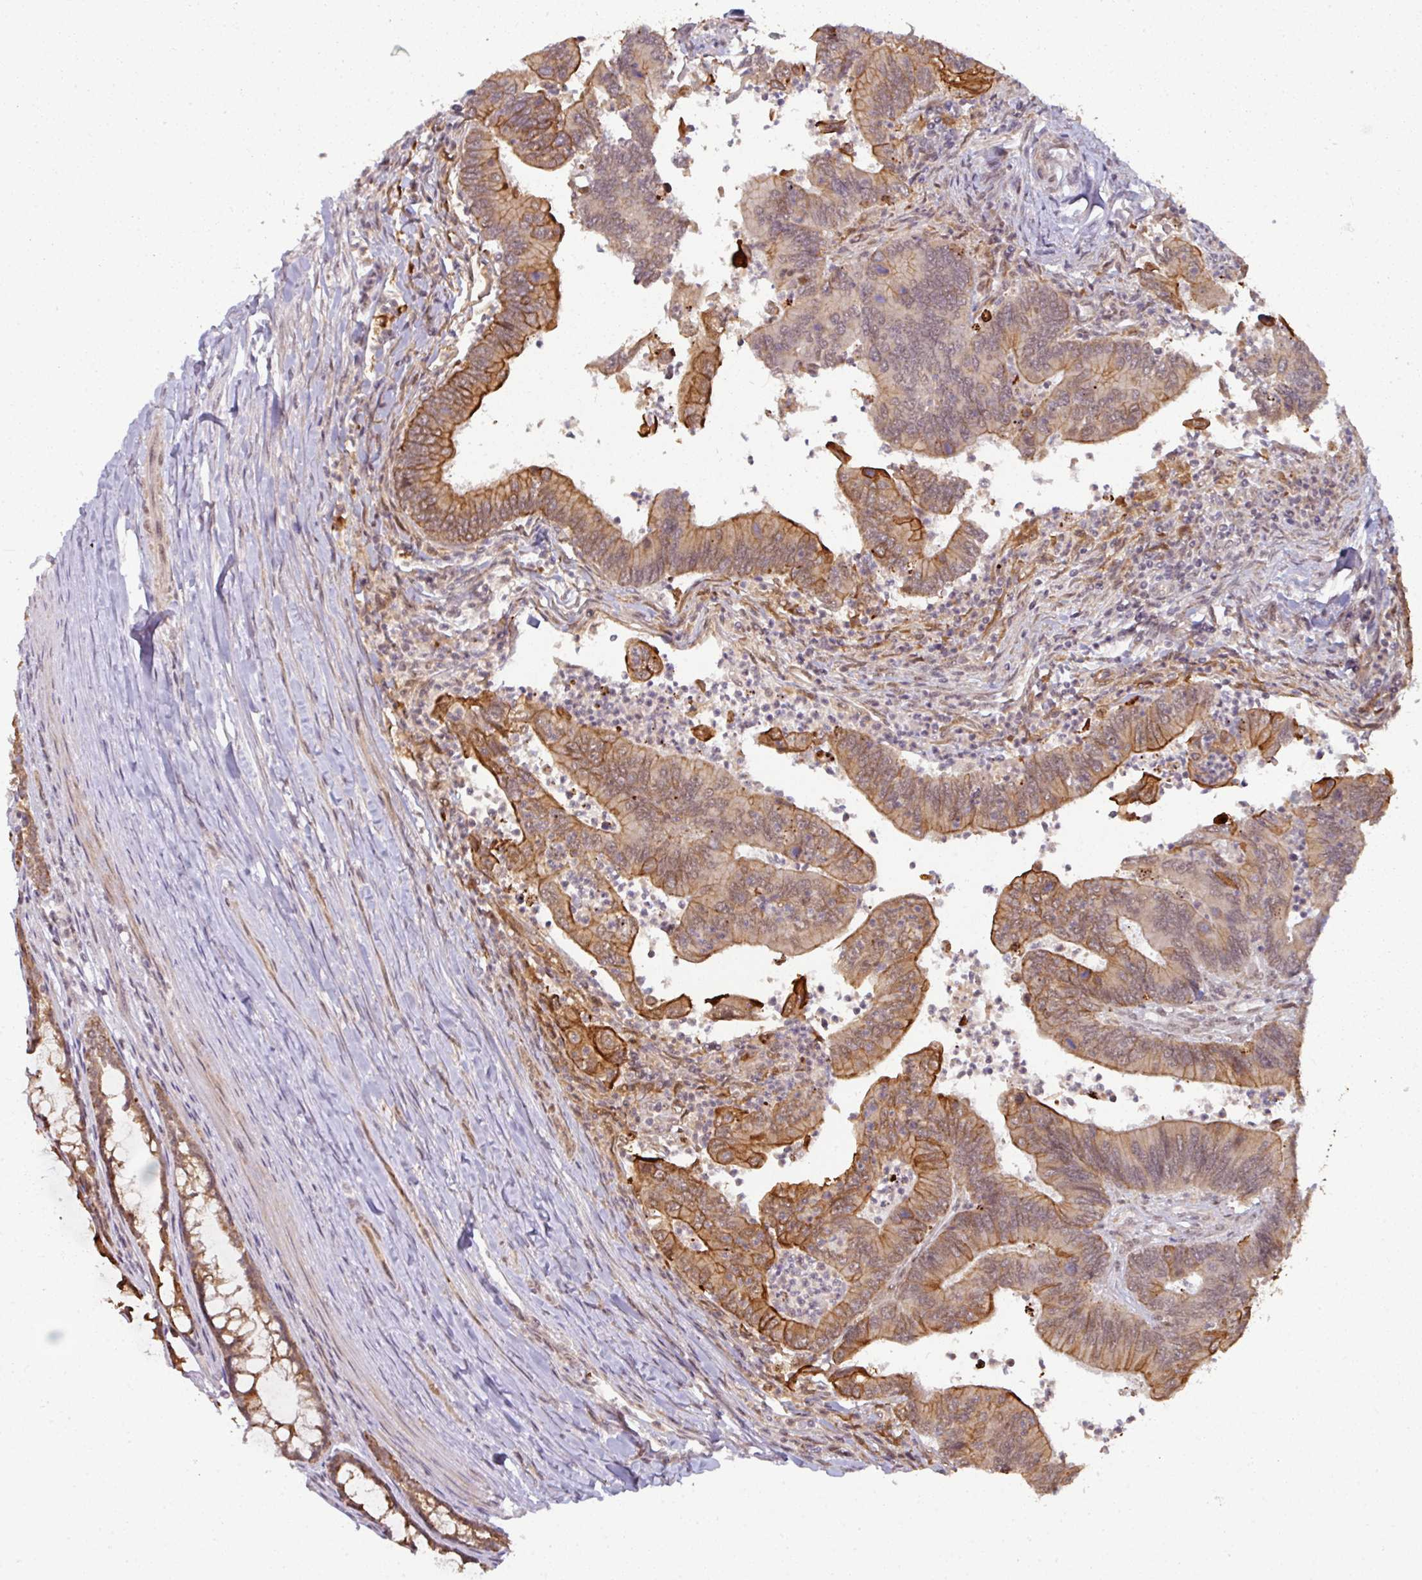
{"staining": {"intensity": "moderate", "quantity": "25%-75%", "location": "cytoplasmic/membranous"}, "tissue": "colorectal cancer", "cell_type": "Tumor cells", "image_type": "cancer", "snomed": [{"axis": "morphology", "description": "Adenocarcinoma, NOS"}, {"axis": "topography", "description": "Colon"}], "caption": "Immunohistochemistry (IHC) of adenocarcinoma (colorectal) displays medium levels of moderate cytoplasmic/membranous positivity in about 25%-75% of tumor cells.", "gene": "GTF2H3", "patient": {"sex": "female", "age": 67}}